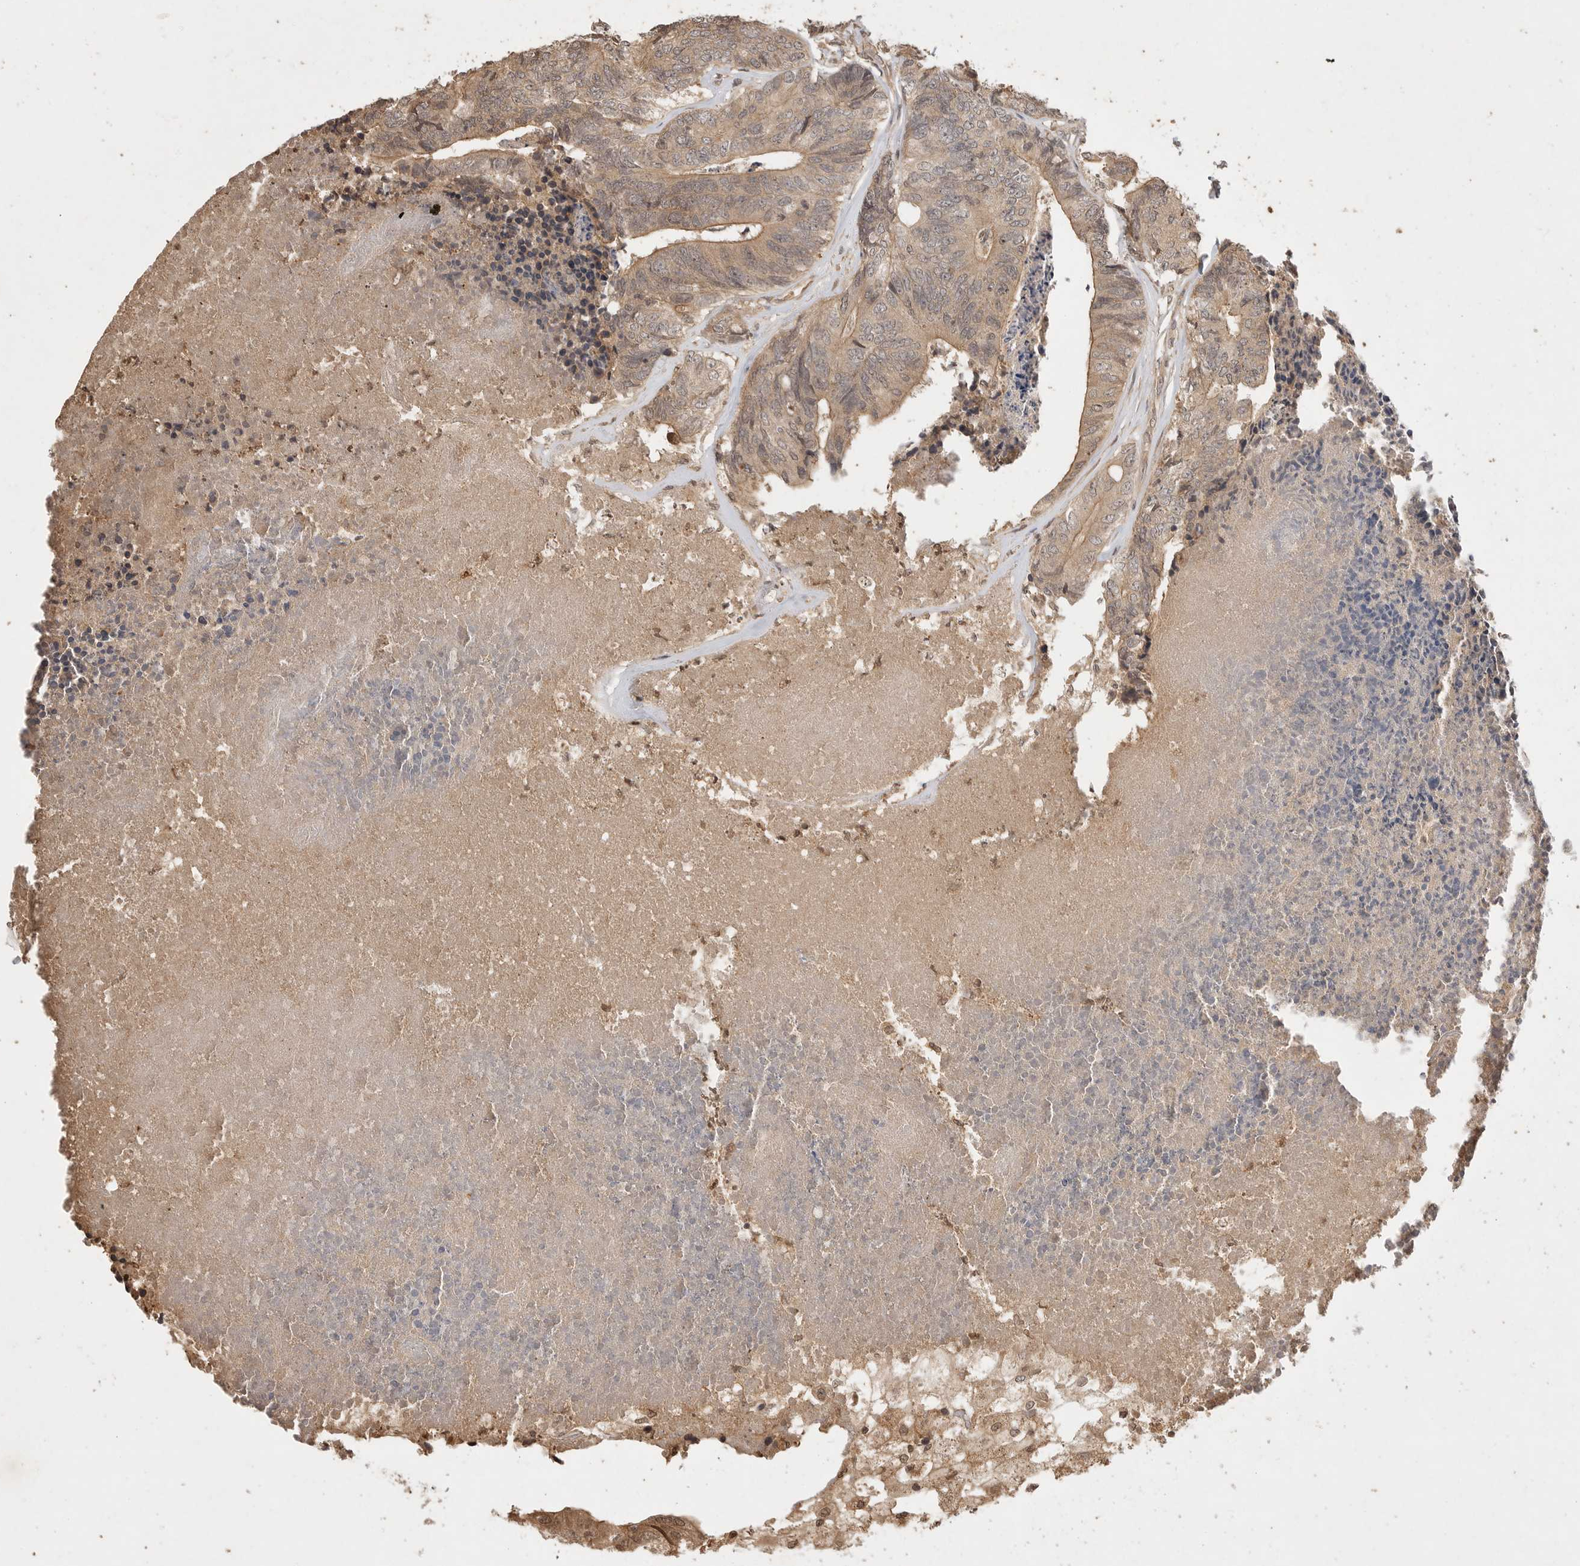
{"staining": {"intensity": "moderate", "quantity": ">75%", "location": "cytoplasmic/membranous"}, "tissue": "colorectal cancer", "cell_type": "Tumor cells", "image_type": "cancer", "snomed": [{"axis": "morphology", "description": "Adenocarcinoma, NOS"}, {"axis": "topography", "description": "Colon"}], "caption": "Colorectal cancer tissue displays moderate cytoplasmic/membranous staining in about >75% of tumor cells Immunohistochemistry stains the protein in brown and the nuclei are stained blue.", "gene": "PRMT3", "patient": {"sex": "female", "age": 67}}